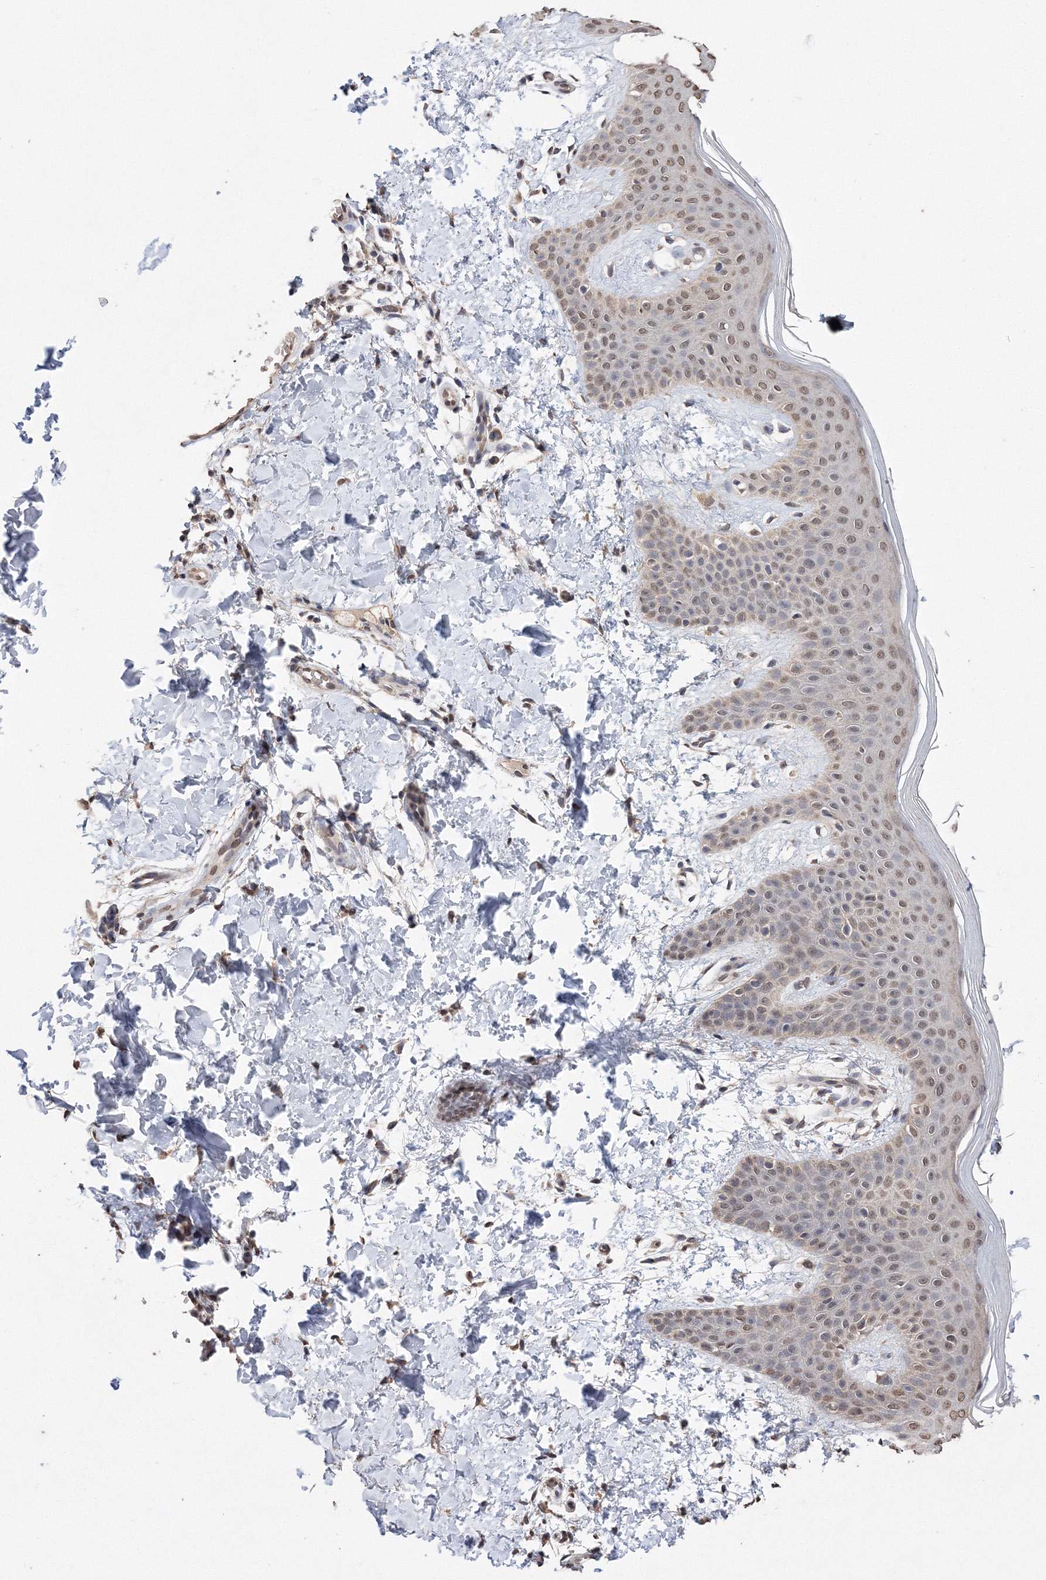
{"staining": {"intensity": "moderate", "quantity": ">75%", "location": "nuclear"}, "tissue": "skin", "cell_type": "Fibroblasts", "image_type": "normal", "snomed": [{"axis": "morphology", "description": "Normal tissue, NOS"}, {"axis": "topography", "description": "Skin"}], "caption": "Skin stained for a protein demonstrates moderate nuclear positivity in fibroblasts. Ihc stains the protein of interest in brown and the nuclei are stained blue.", "gene": "GPN1", "patient": {"sex": "male", "age": 36}}